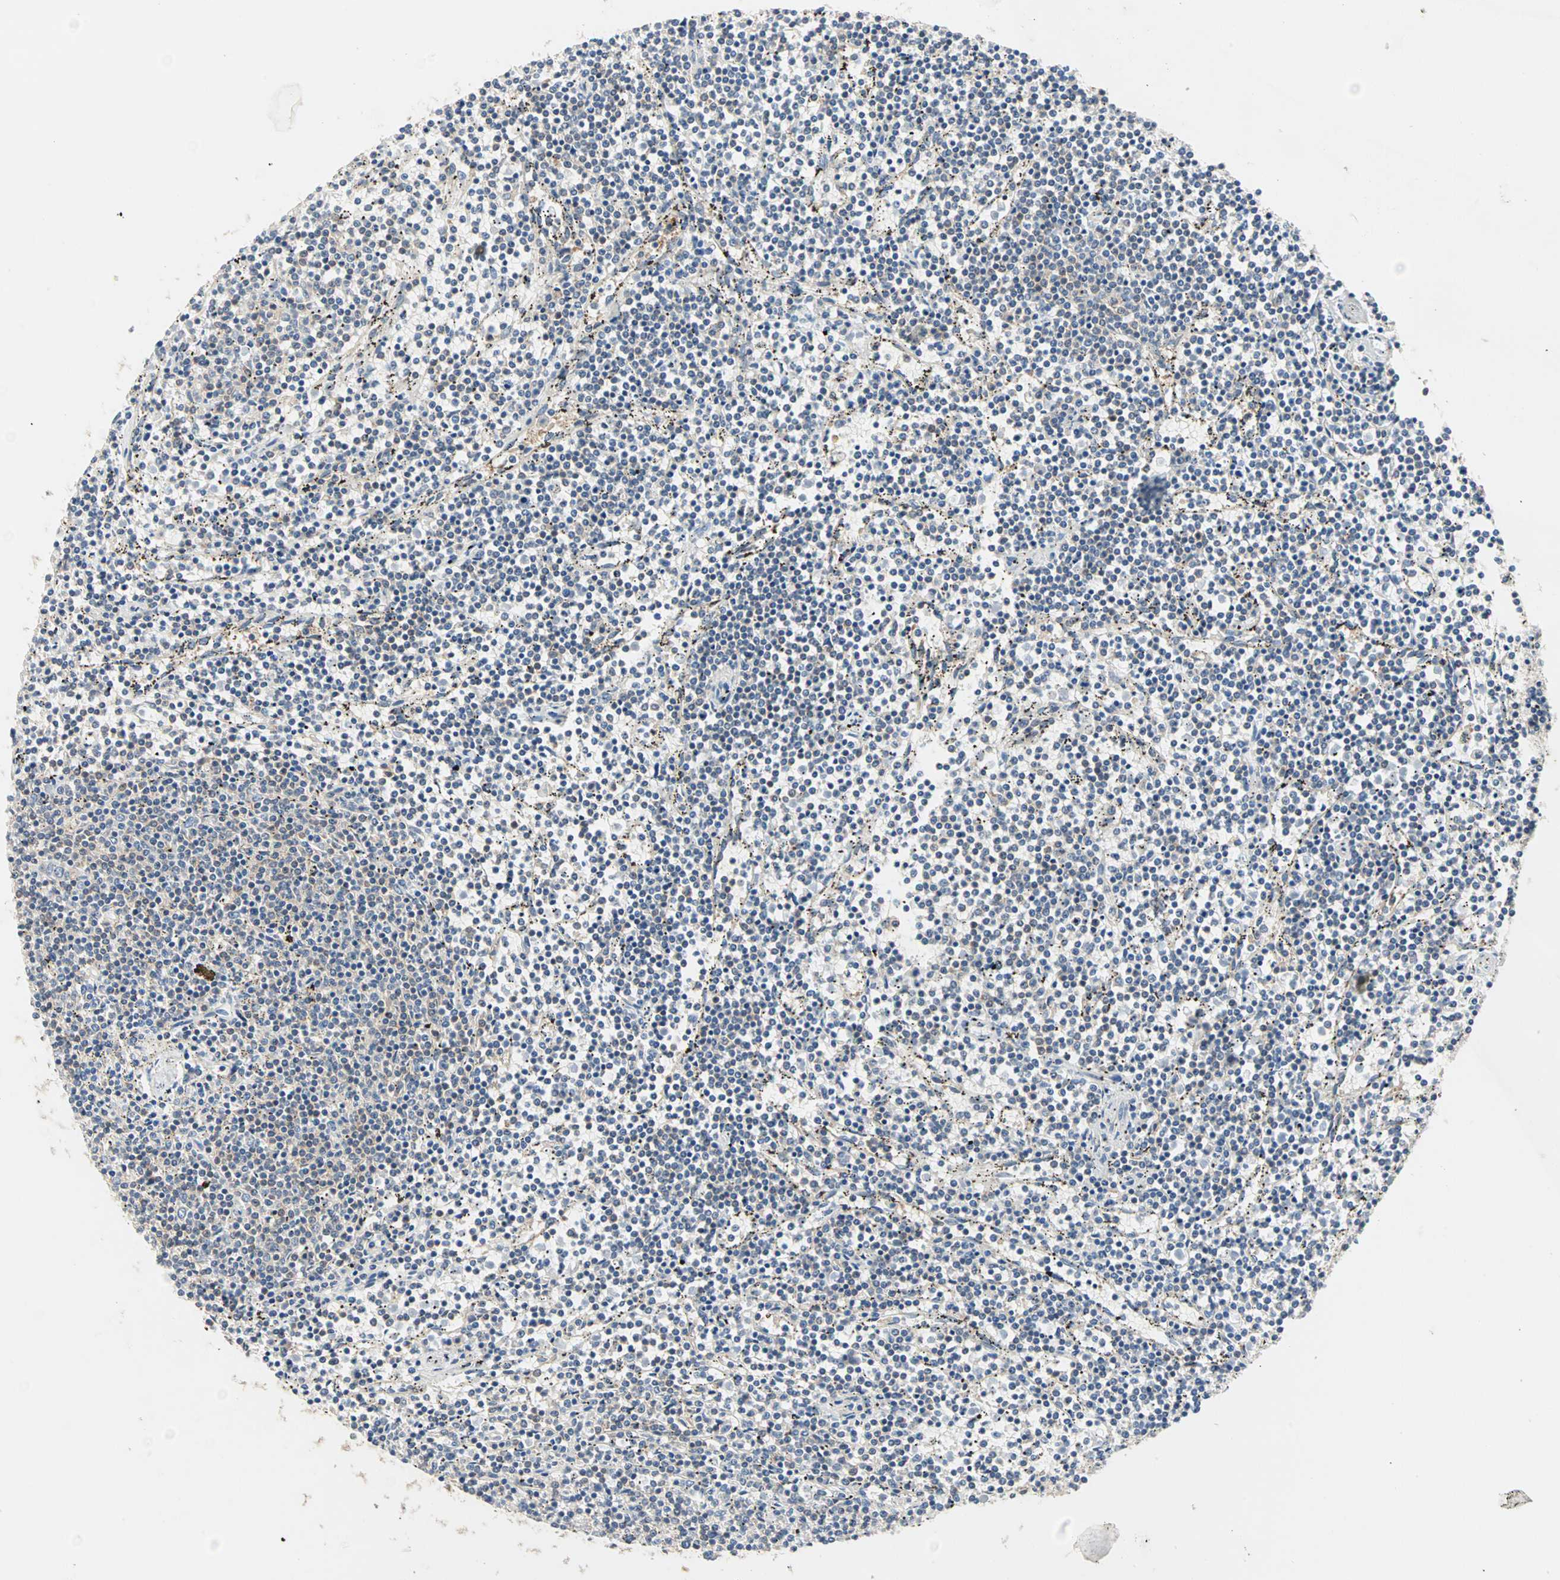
{"staining": {"intensity": "weak", "quantity": "25%-75%", "location": "cytoplasmic/membranous"}, "tissue": "lymphoma", "cell_type": "Tumor cells", "image_type": "cancer", "snomed": [{"axis": "morphology", "description": "Malignant lymphoma, non-Hodgkin's type, Low grade"}, {"axis": "topography", "description": "Spleen"}], "caption": "Protein staining by immunohistochemistry demonstrates weak cytoplasmic/membranous positivity in approximately 25%-75% of tumor cells in lymphoma. Ihc stains the protein of interest in brown and the nuclei are stained blue.", "gene": "MPI", "patient": {"sex": "female", "age": 50}}